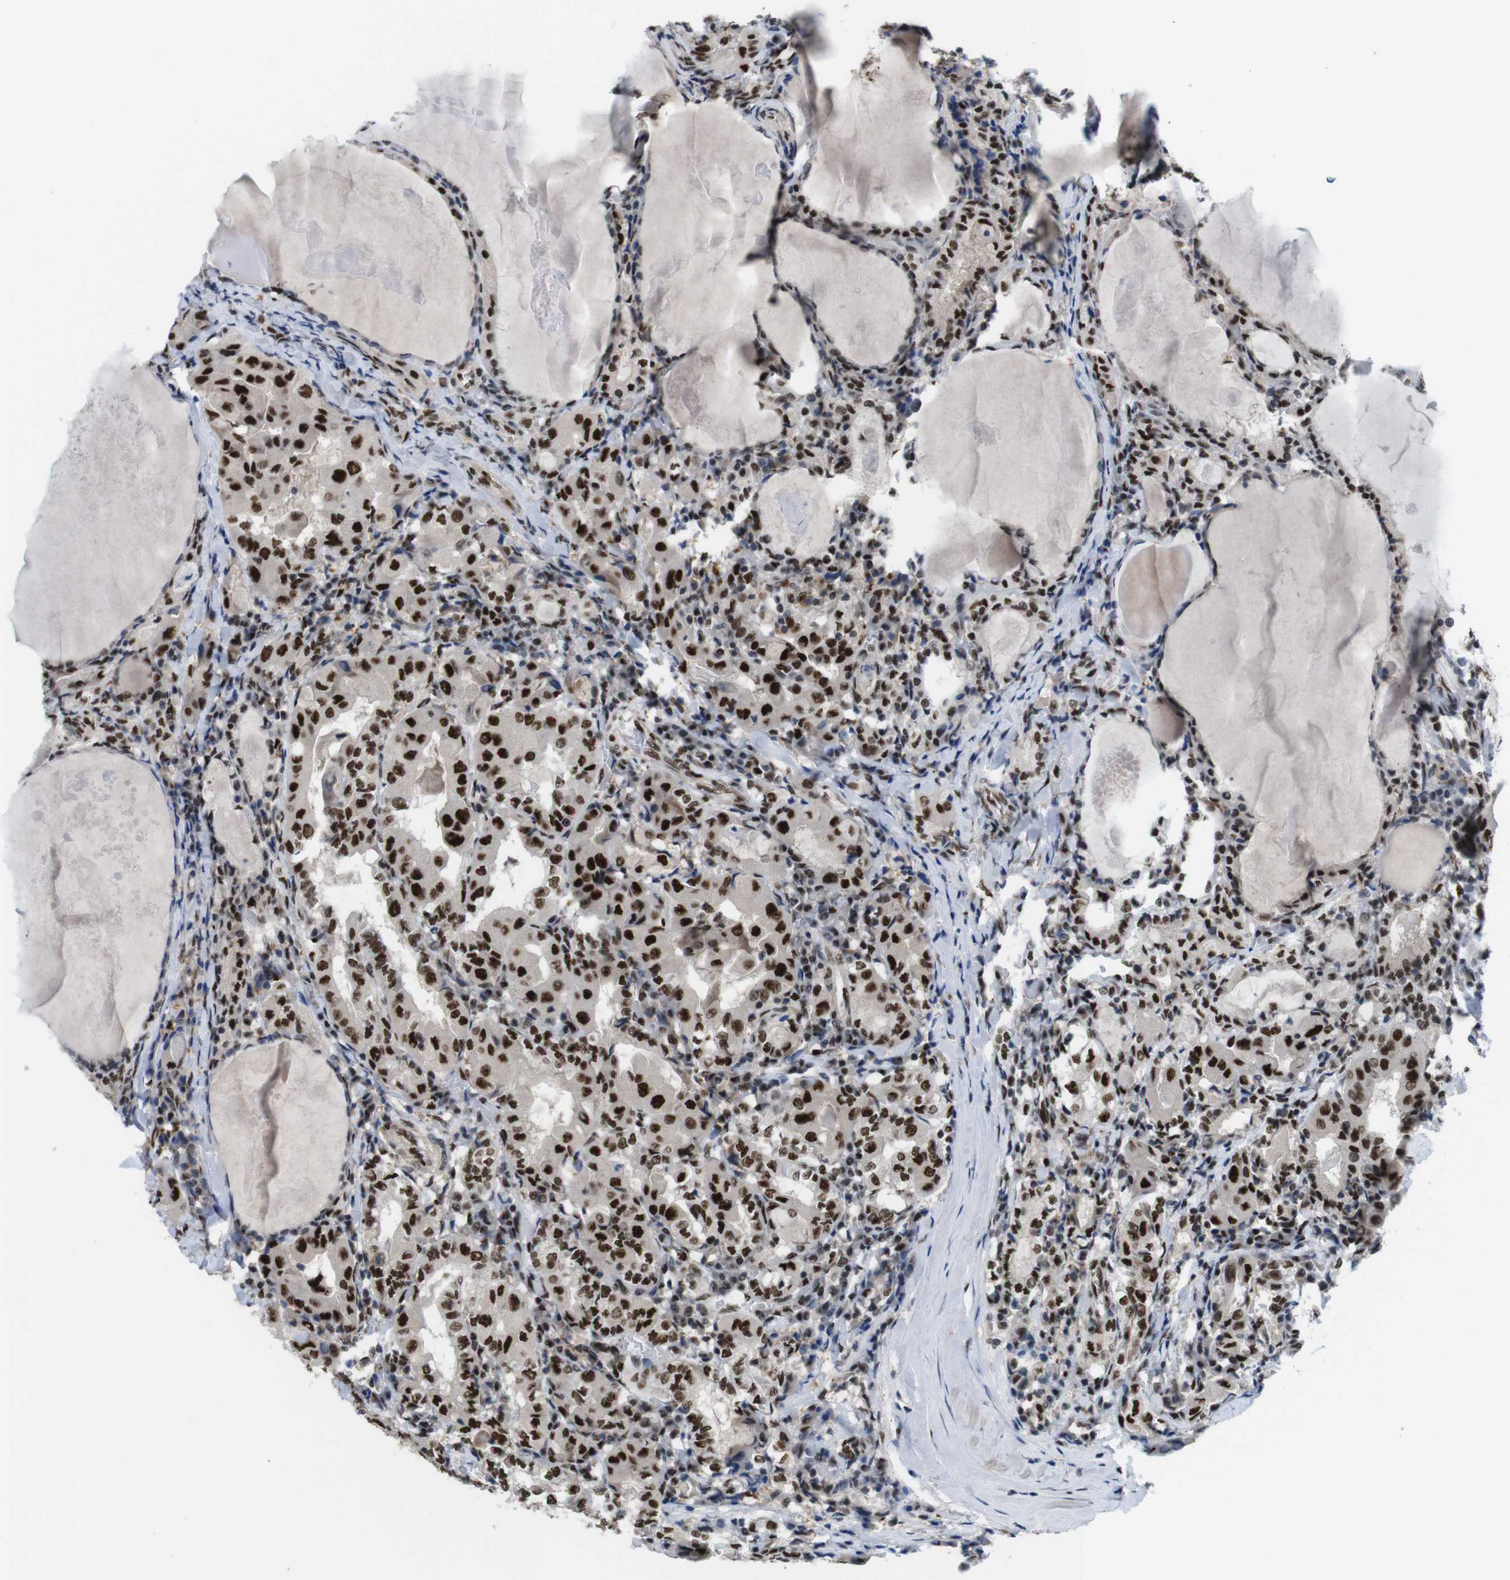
{"staining": {"intensity": "strong", "quantity": ">75%", "location": "nuclear"}, "tissue": "thyroid cancer", "cell_type": "Tumor cells", "image_type": "cancer", "snomed": [{"axis": "morphology", "description": "Papillary adenocarcinoma, NOS"}, {"axis": "topography", "description": "Thyroid gland"}], "caption": "Protein positivity by immunohistochemistry (IHC) exhibits strong nuclear positivity in about >75% of tumor cells in papillary adenocarcinoma (thyroid).", "gene": "PSME3", "patient": {"sex": "female", "age": 42}}